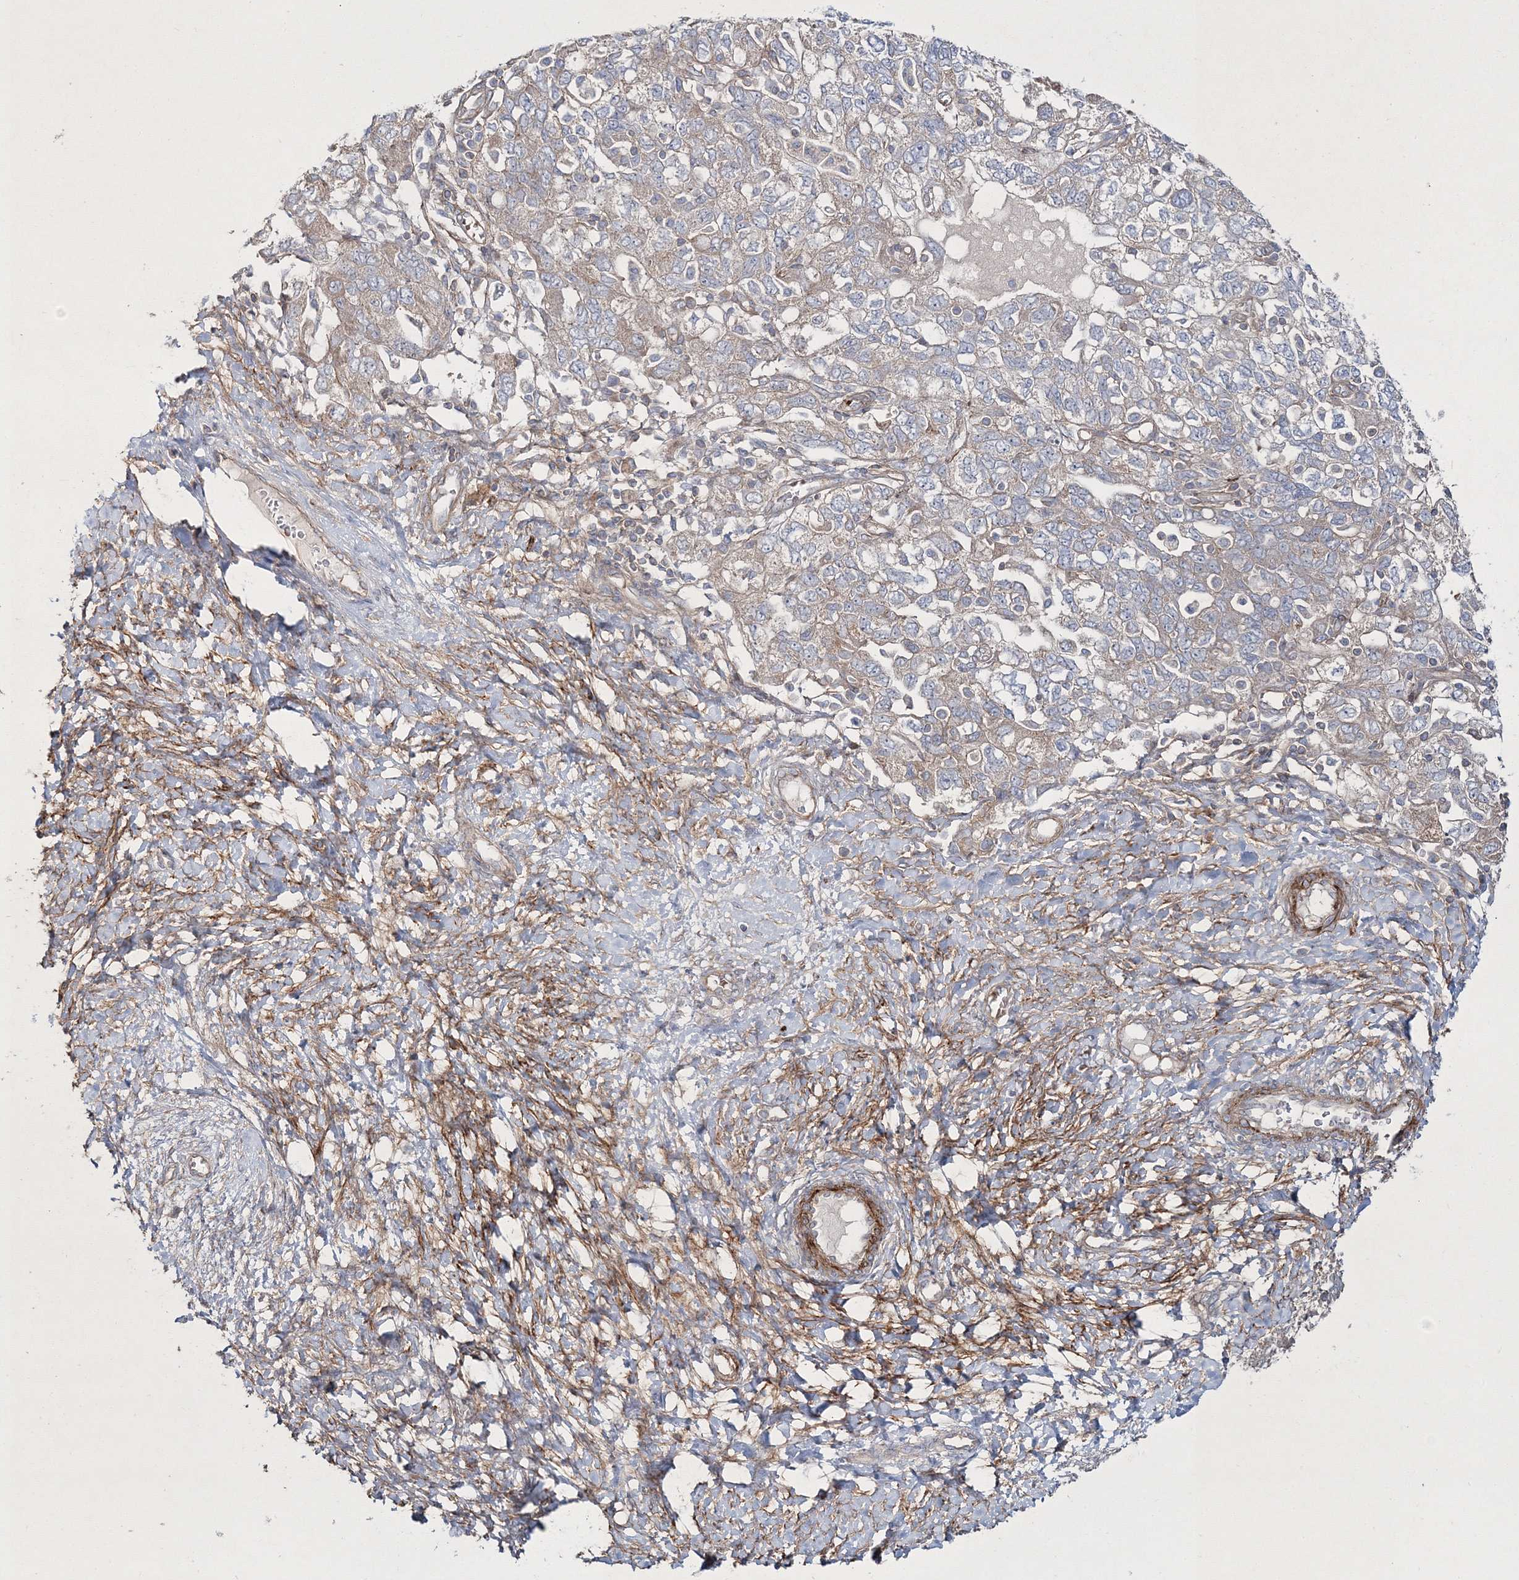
{"staining": {"intensity": "weak", "quantity": "<25%", "location": "cytoplasmic/membranous"}, "tissue": "ovarian cancer", "cell_type": "Tumor cells", "image_type": "cancer", "snomed": [{"axis": "morphology", "description": "Carcinoma, NOS"}, {"axis": "morphology", "description": "Cystadenocarcinoma, serous, NOS"}, {"axis": "topography", "description": "Ovary"}], "caption": "Human ovarian cancer (serous cystadenocarcinoma) stained for a protein using IHC shows no staining in tumor cells.", "gene": "ZSWIM6", "patient": {"sex": "female", "age": 69}}